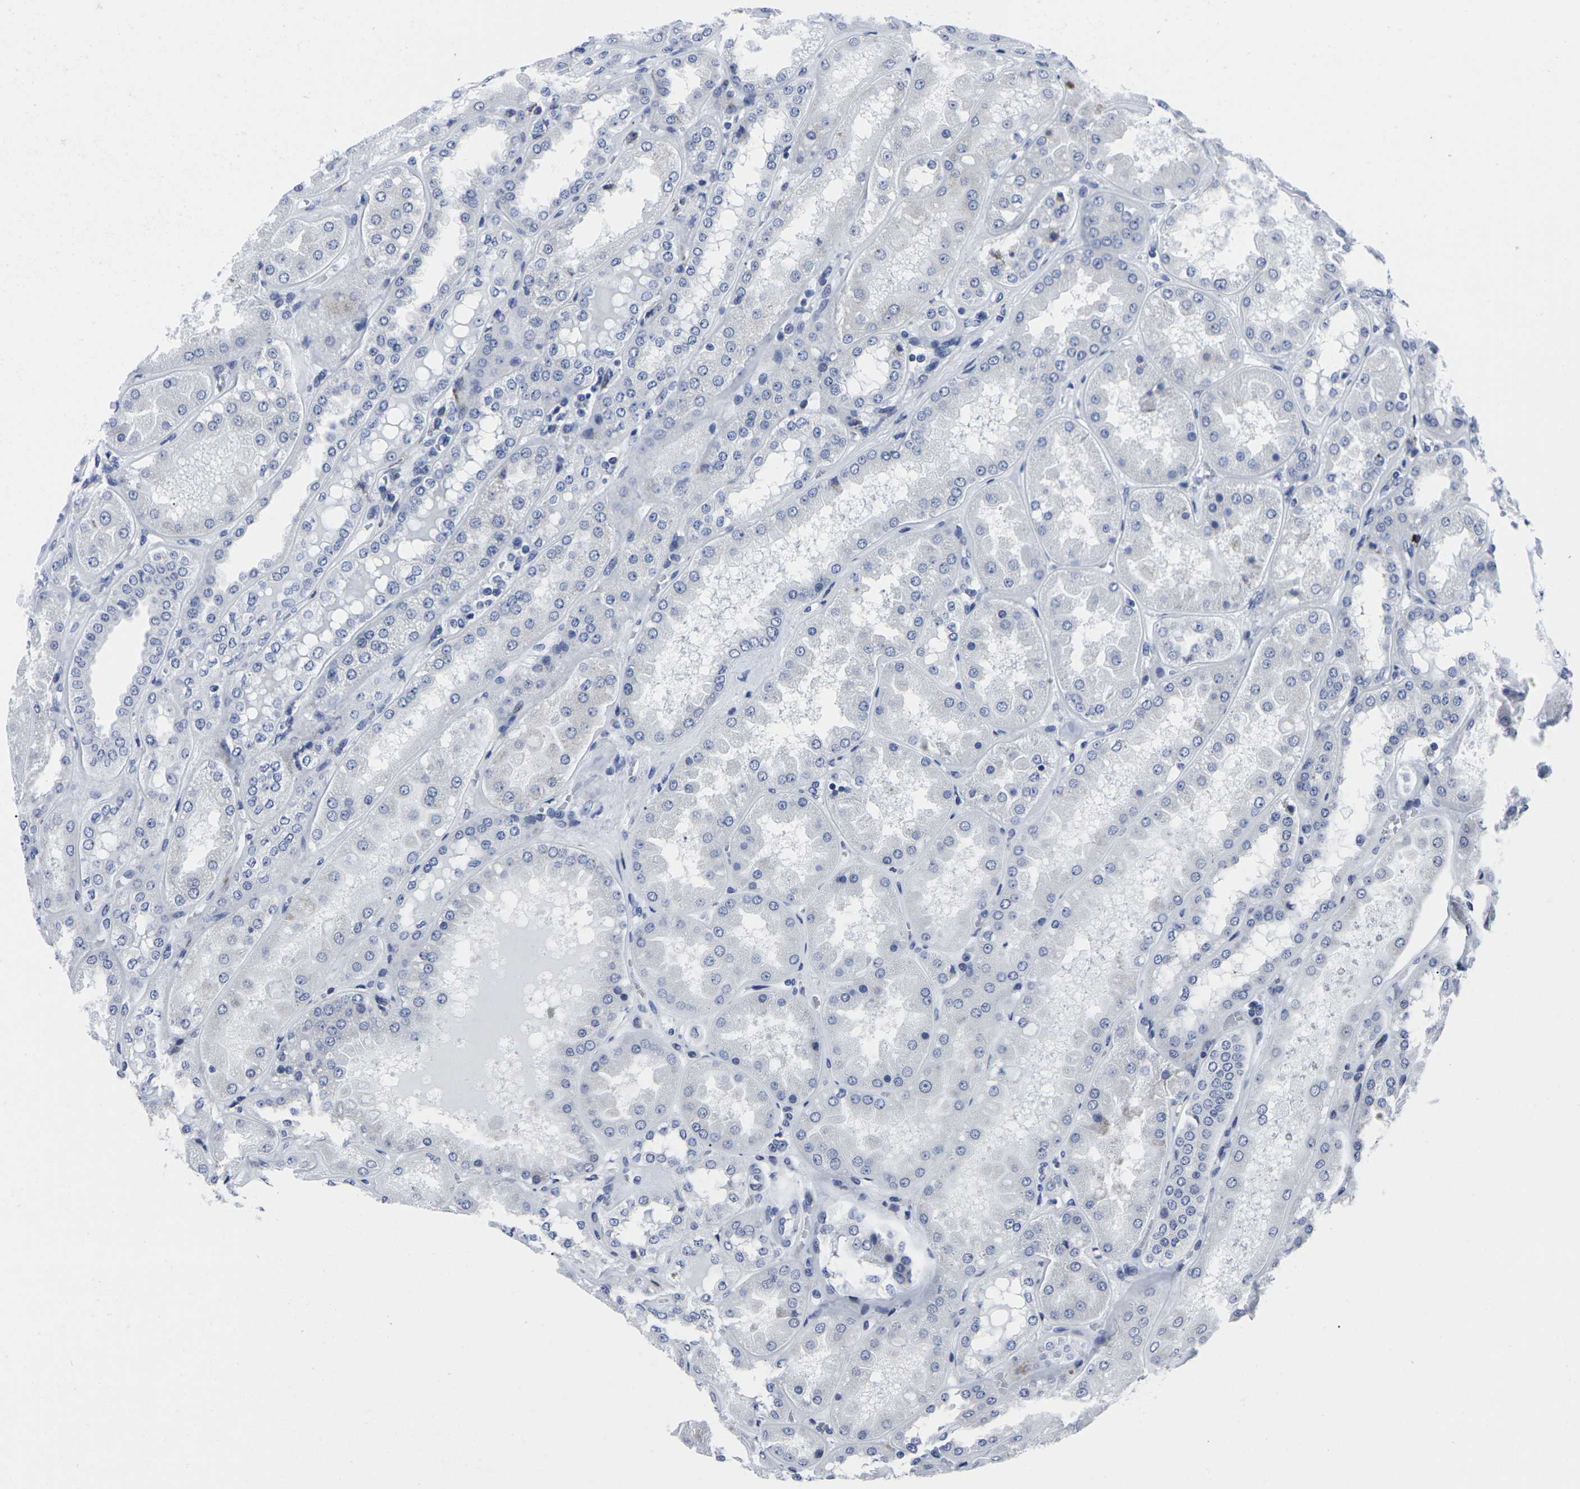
{"staining": {"intensity": "negative", "quantity": "none", "location": "none"}, "tissue": "kidney", "cell_type": "Cells in glomeruli", "image_type": "normal", "snomed": [{"axis": "morphology", "description": "Normal tissue, NOS"}, {"axis": "topography", "description": "Kidney"}], "caption": "IHC of benign kidney demonstrates no positivity in cells in glomeruli. (DAB immunohistochemistry with hematoxylin counter stain).", "gene": "RPN1", "patient": {"sex": "female", "age": 56}}